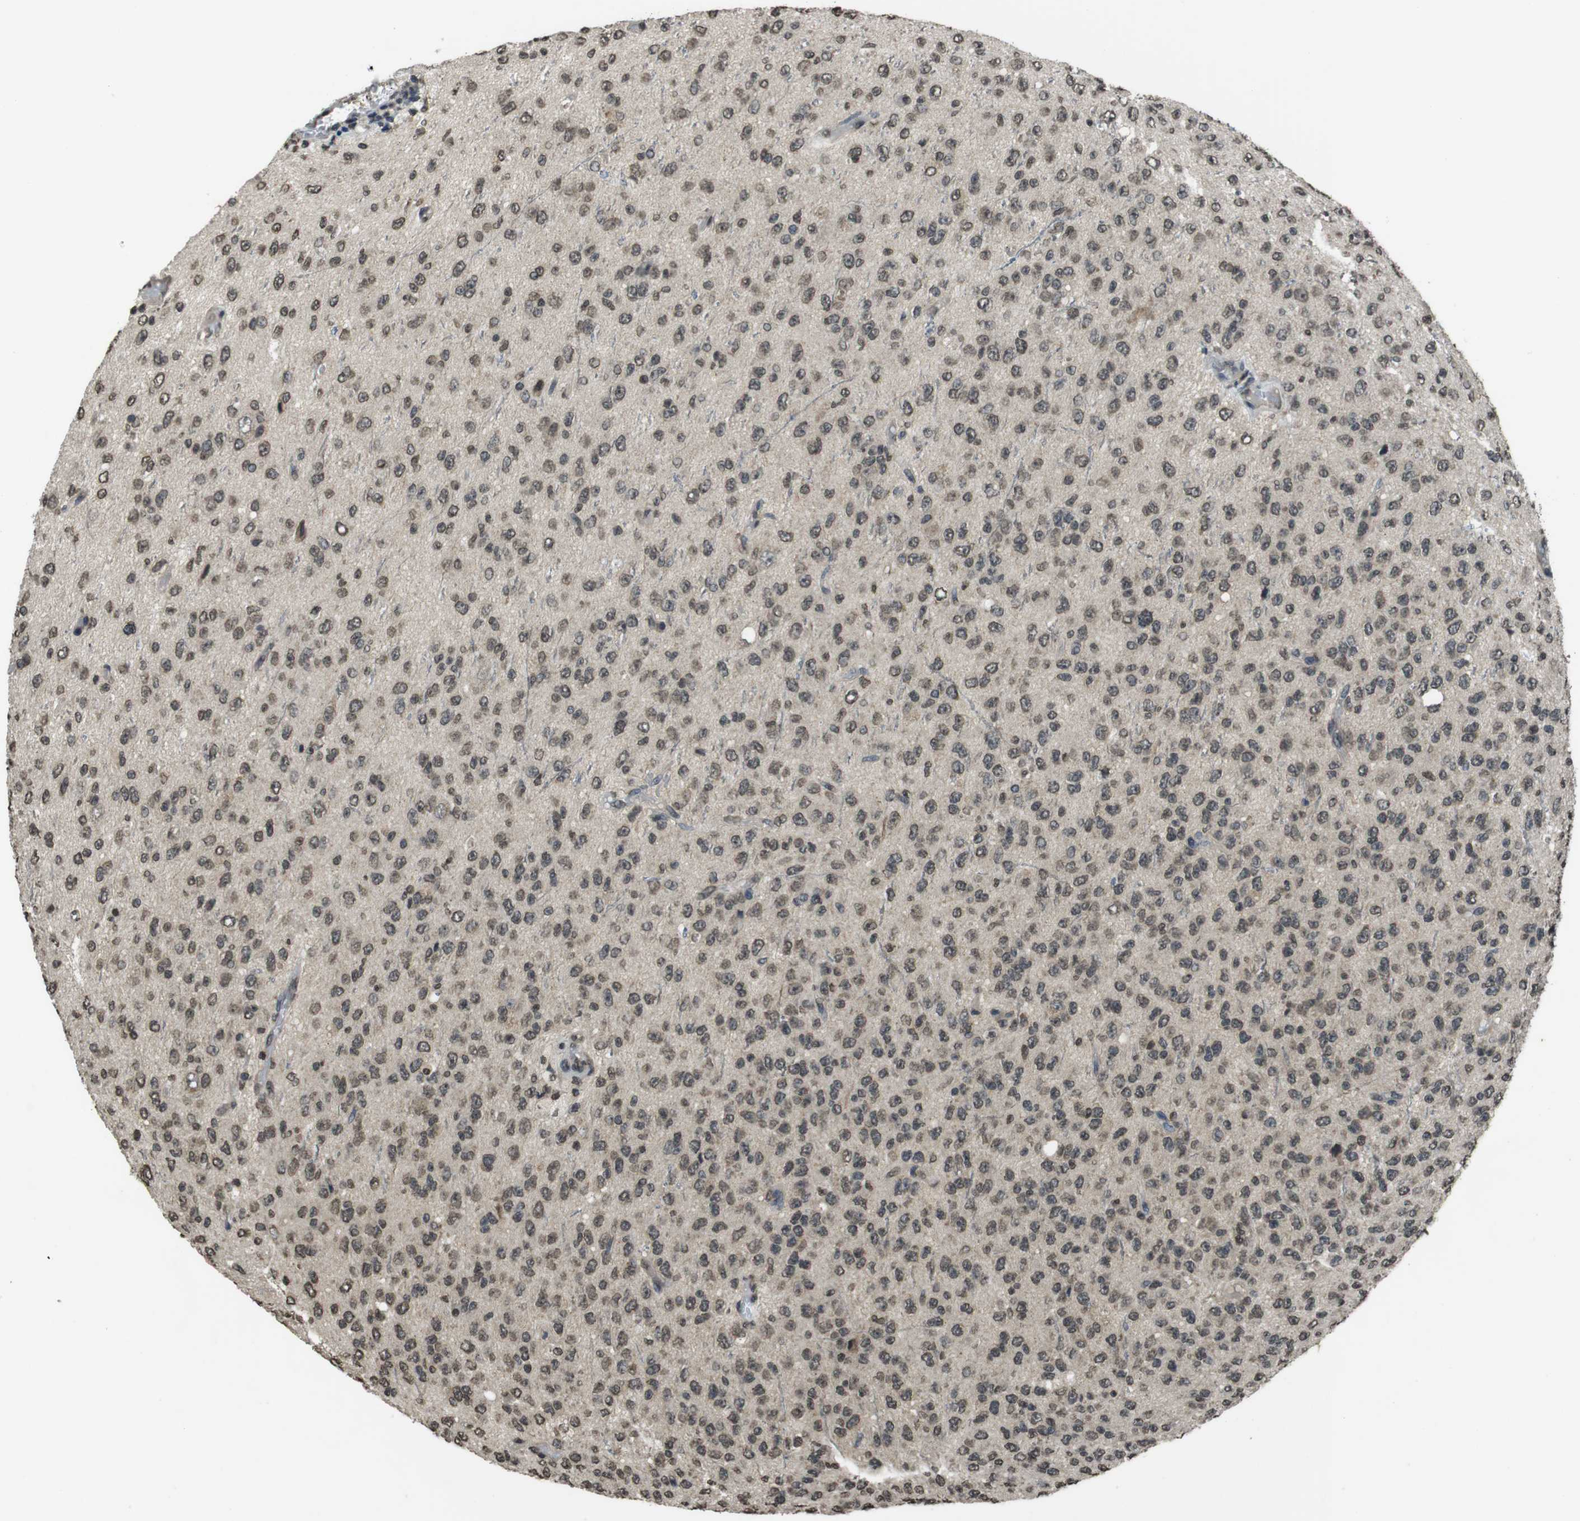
{"staining": {"intensity": "weak", "quantity": "25%-75%", "location": "nuclear"}, "tissue": "glioma", "cell_type": "Tumor cells", "image_type": "cancer", "snomed": [{"axis": "morphology", "description": "Glioma, malignant, High grade"}, {"axis": "topography", "description": "pancreas cauda"}], "caption": "IHC micrograph of human malignant high-grade glioma stained for a protein (brown), which reveals low levels of weak nuclear staining in about 25%-75% of tumor cells.", "gene": "MAF", "patient": {"sex": "male", "age": 60}}